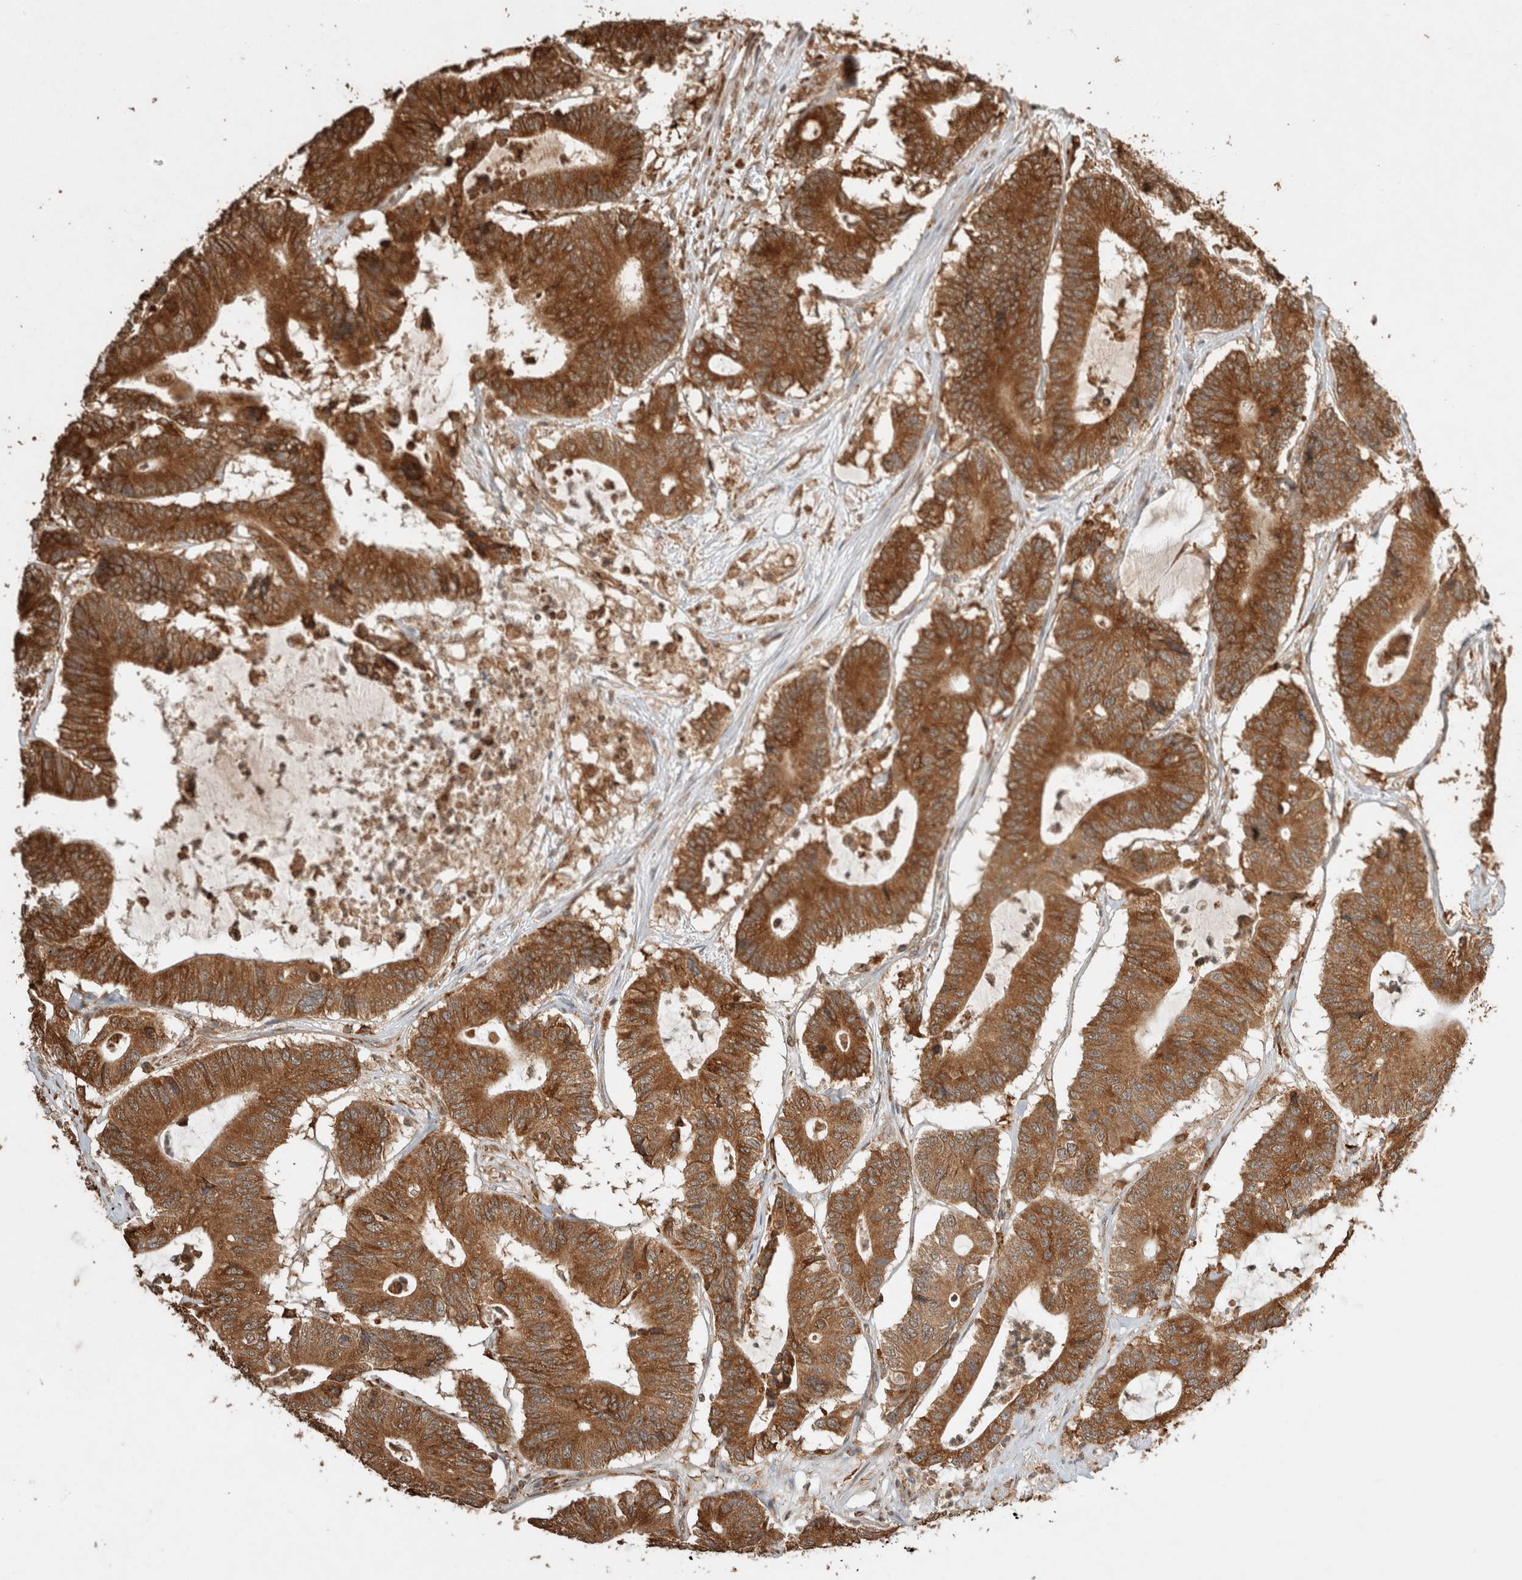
{"staining": {"intensity": "moderate", "quantity": ">75%", "location": "cytoplasmic/membranous"}, "tissue": "colorectal cancer", "cell_type": "Tumor cells", "image_type": "cancer", "snomed": [{"axis": "morphology", "description": "Adenocarcinoma, NOS"}, {"axis": "topography", "description": "Colon"}], "caption": "Tumor cells reveal moderate cytoplasmic/membranous expression in about >75% of cells in colorectal adenocarcinoma. The protein is shown in brown color, while the nuclei are stained blue.", "gene": "ERAP1", "patient": {"sex": "female", "age": 84}}